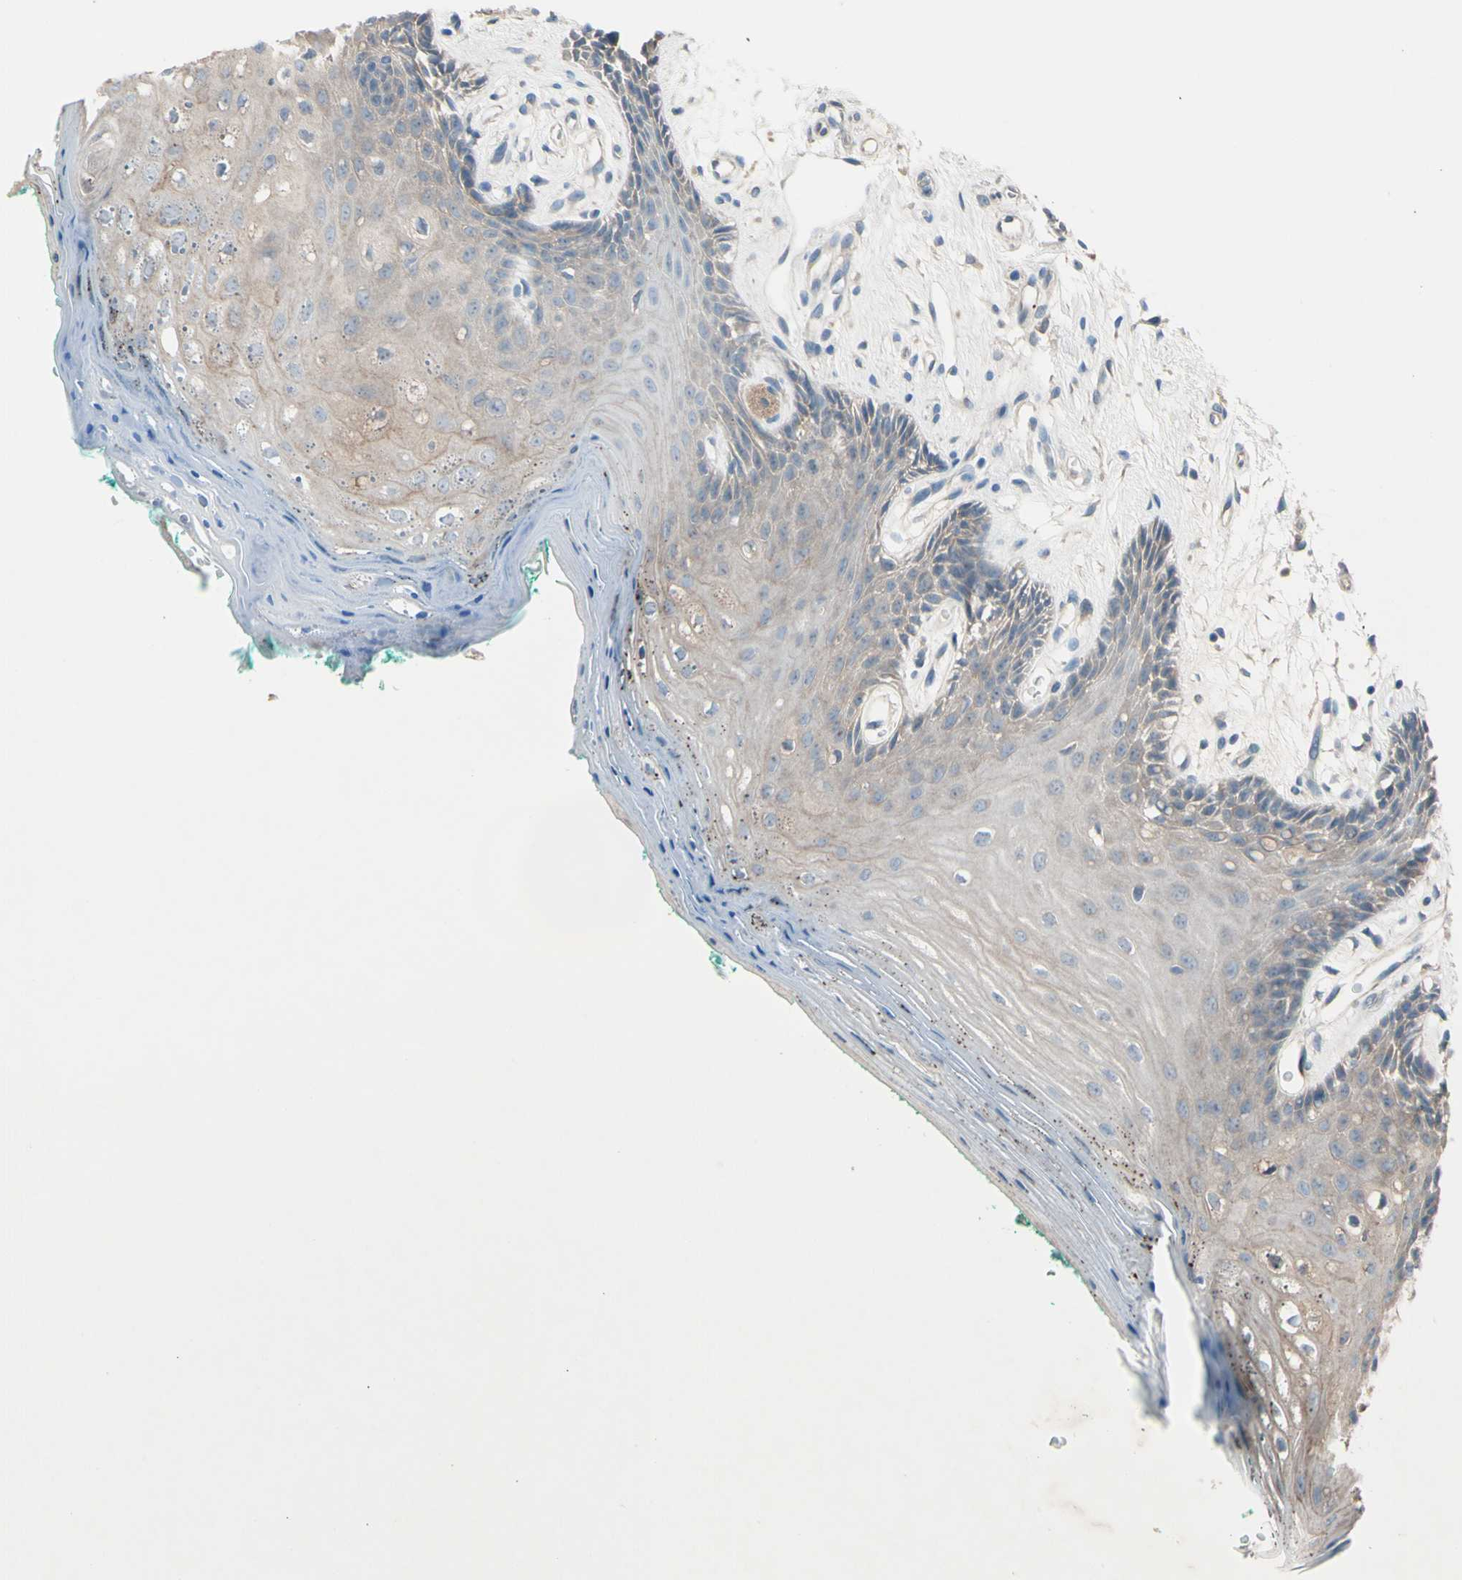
{"staining": {"intensity": "moderate", "quantity": "25%-75%", "location": "cytoplasmic/membranous"}, "tissue": "oral mucosa", "cell_type": "Squamous epithelial cells", "image_type": "normal", "snomed": [{"axis": "morphology", "description": "Normal tissue, NOS"}, {"axis": "topography", "description": "Skeletal muscle"}, {"axis": "topography", "description": "Oral tissue"}, {"axis": "topography", "description": "Peripheral nerve tissue"}], "caption": "Immunohistochemistry (IHC) of unremarkable oral mucosa reveals medium levels of moderate cytoplasmic/membranous positivity in approximately 25%-75% of squamous epithelial cells.", "gene": "ATRN", "patient": {"sex": "female", "age": 84}}